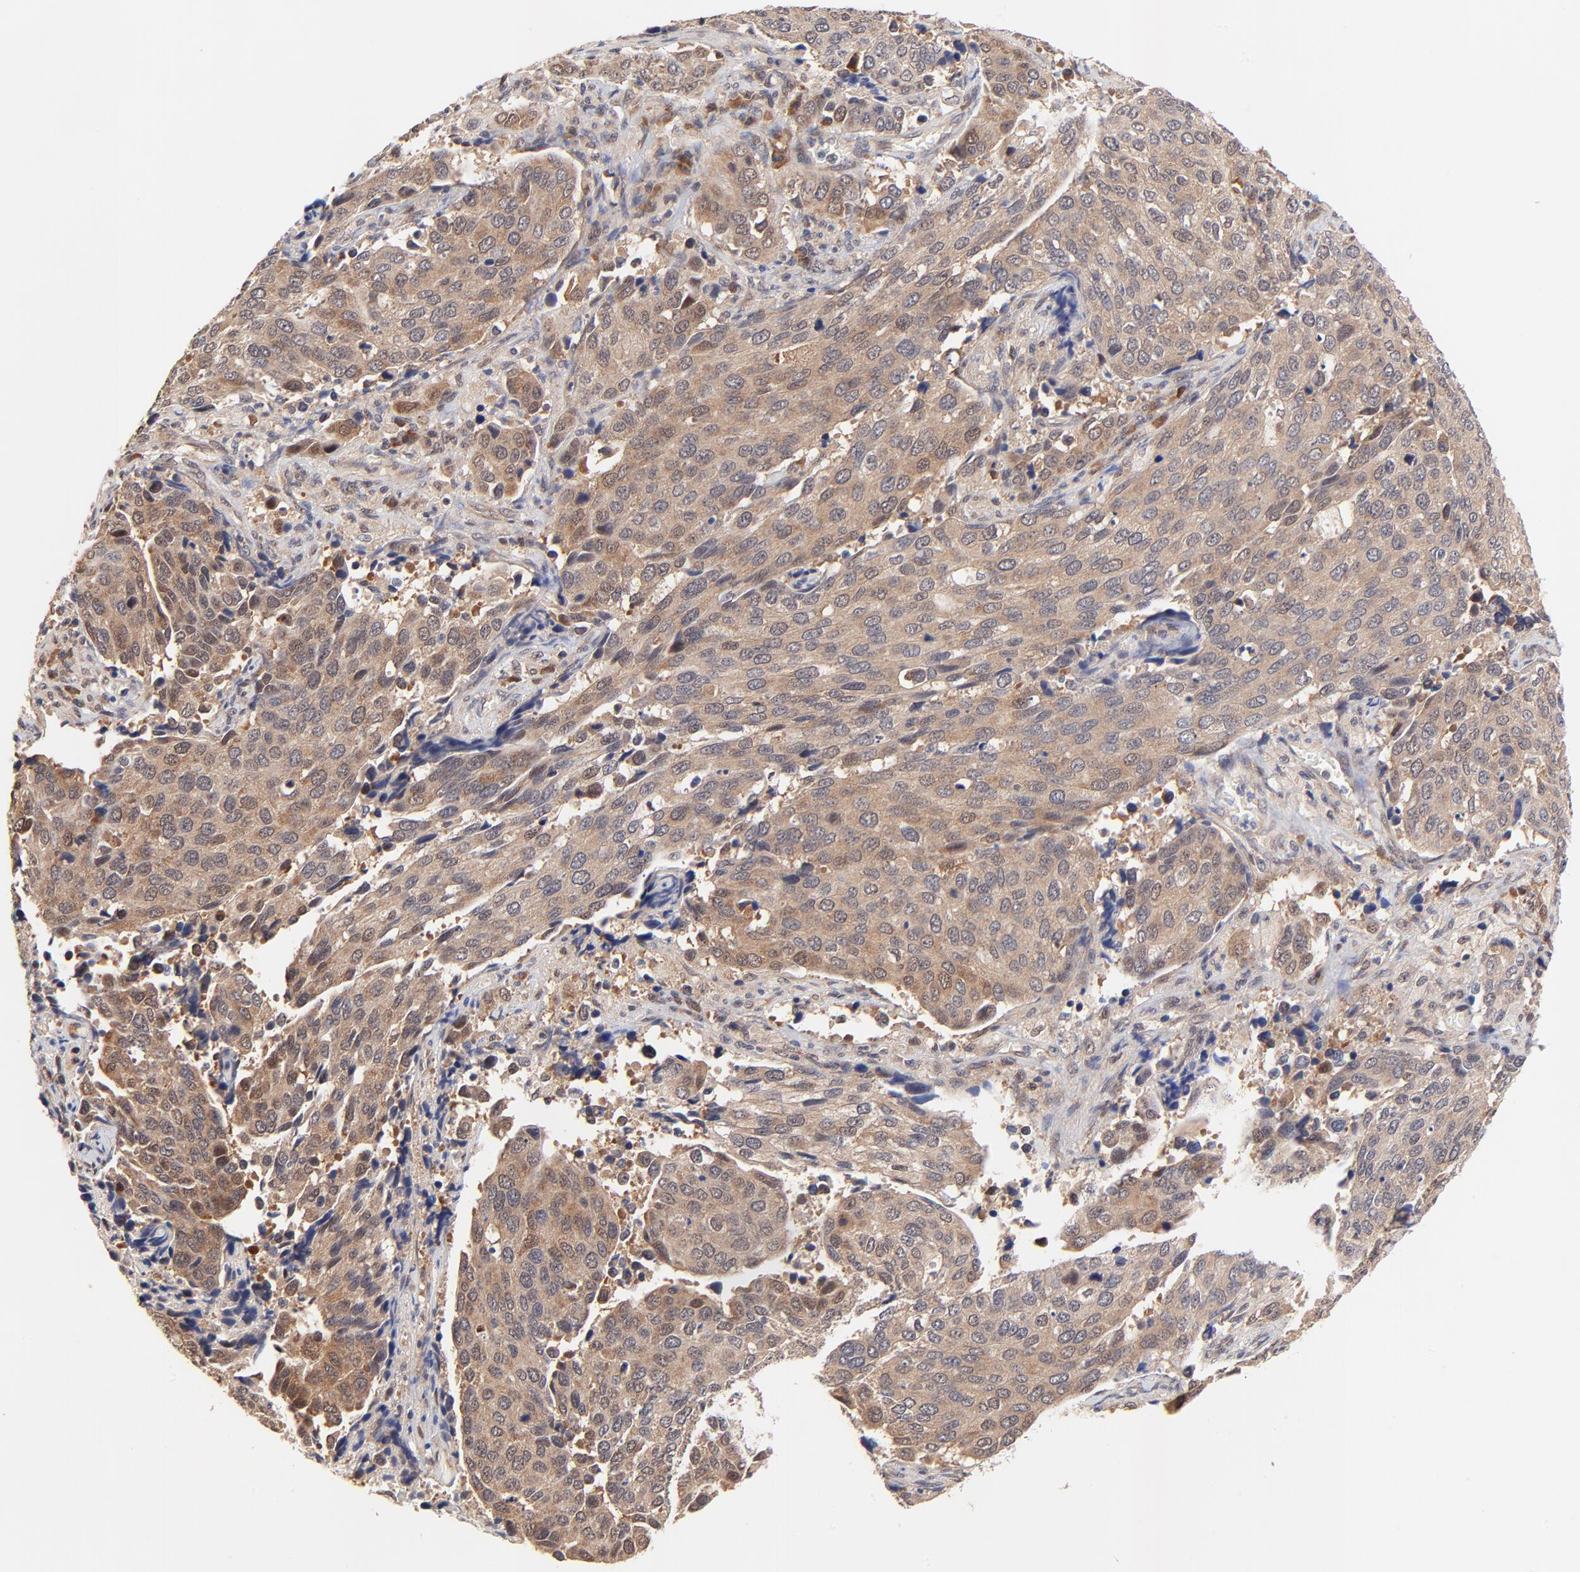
{"staining": {"intensity": "moderate", "quantity": ">75%", "location": "cytoplasmic/membranous,nuclear"}, "tissue": "cervical cancer", "cell_type": "Tumor cells", "image_type": "cancer", "snomed": [{"axis": "morphology", "description": "Squamous cell carcinoma, NOS"}, {"axis": "topography", "description": "Cervix"}], "caption": "IHC photomicrograph of cervical squamous cell carcinoma stained for a protein (brown), which shows medium levels of moderate cytoplasmic/membranous and nuclear positivity in approximately >75% of tumor cells.", "gene": "TXNL1", "patient": {"sex": "female", "age": 54}}